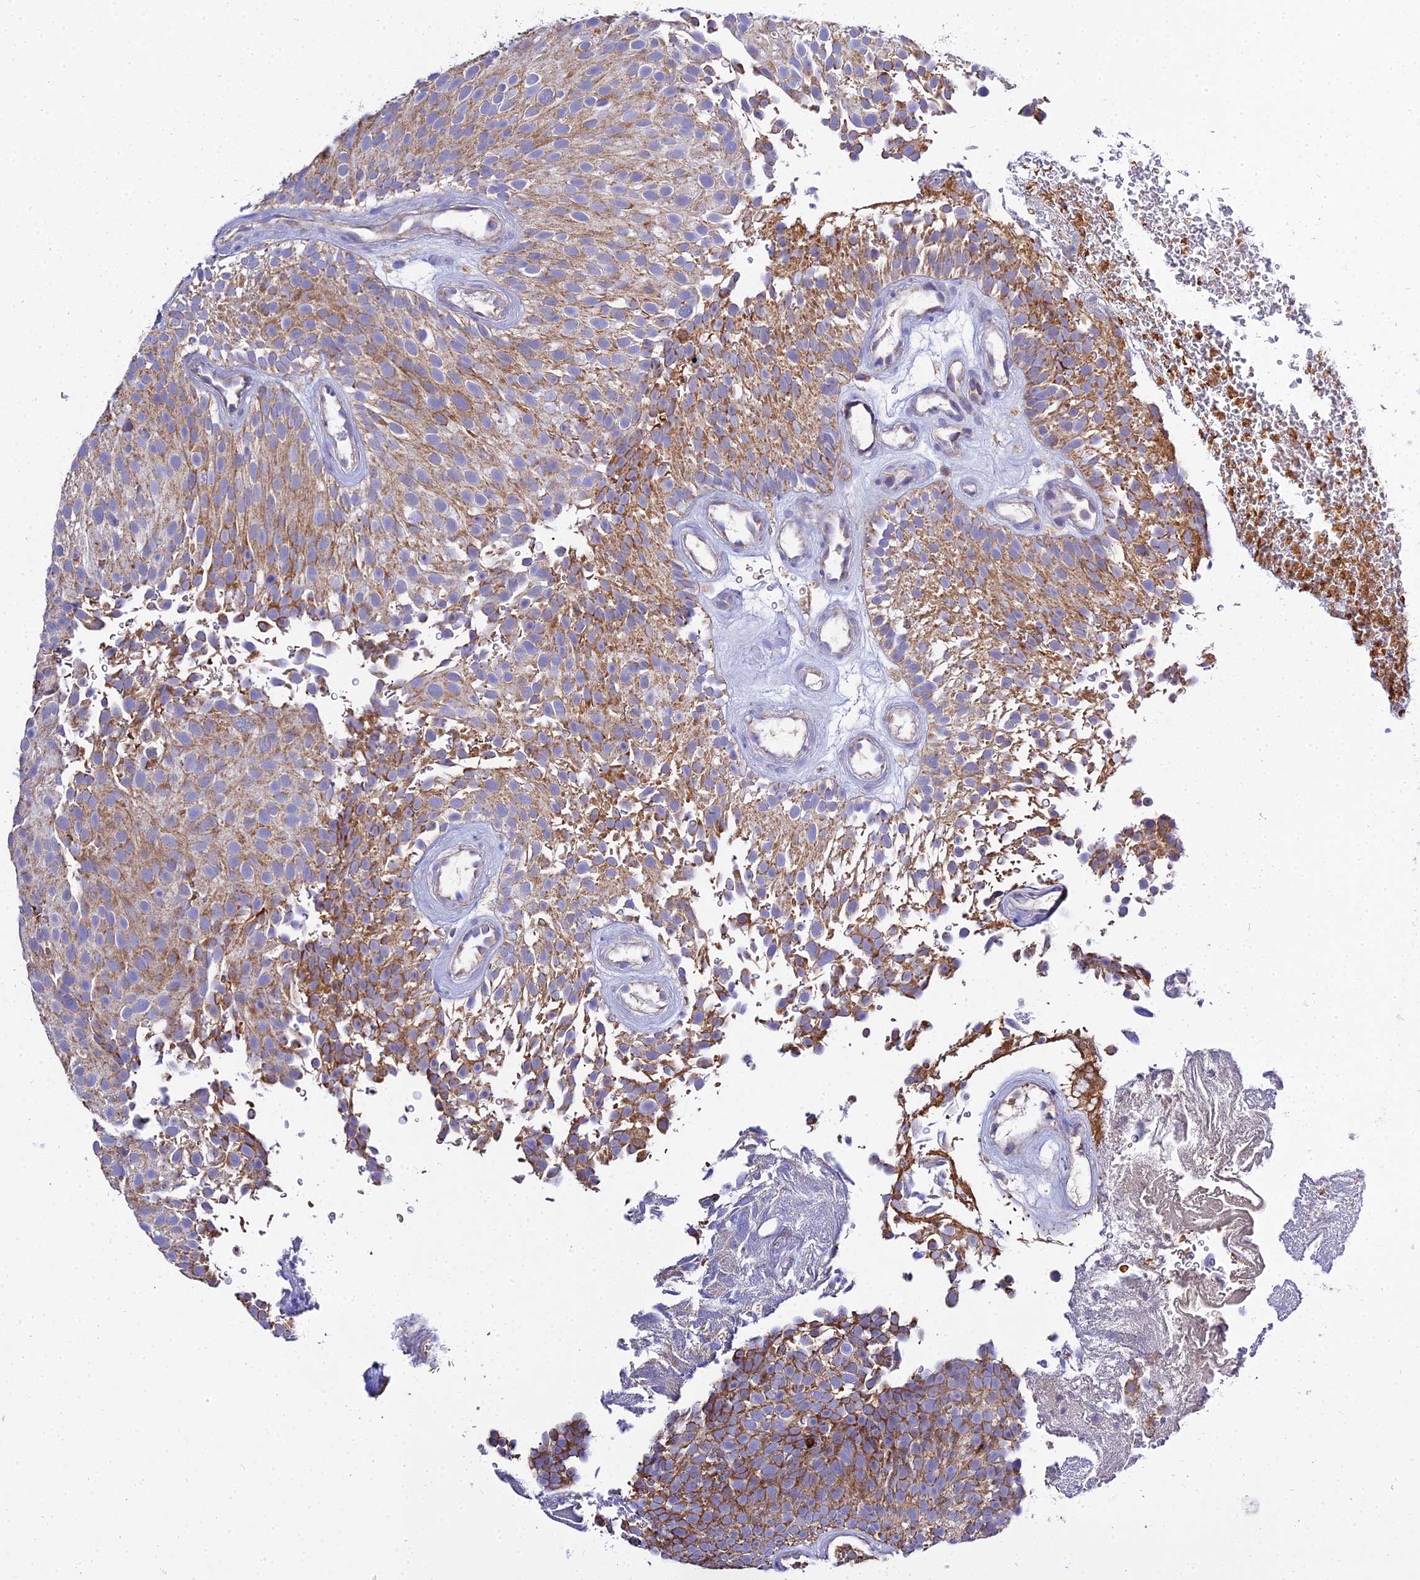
{"staining": {"intensity": "moderate", "quantity": ">75%", "location": "cytoplasmic/membranous"}, "tissue": "urothelial cancer", "cell_type": "Tumor cells", "image_type": "cancer", "snomed": [{"axis": "morphology", "description": "Urothelial carcinoma, Low grade"}, {"axis": "topography", "description": "Urinary bladder"}], "caption": "A brown stain labels moderate cytoplasmic/membranous positivity of a protein in human low-grade urothelial carcinoma tumor cells.", "gene": "TYW5", "patient": {"sex": "male", "age": 78}}